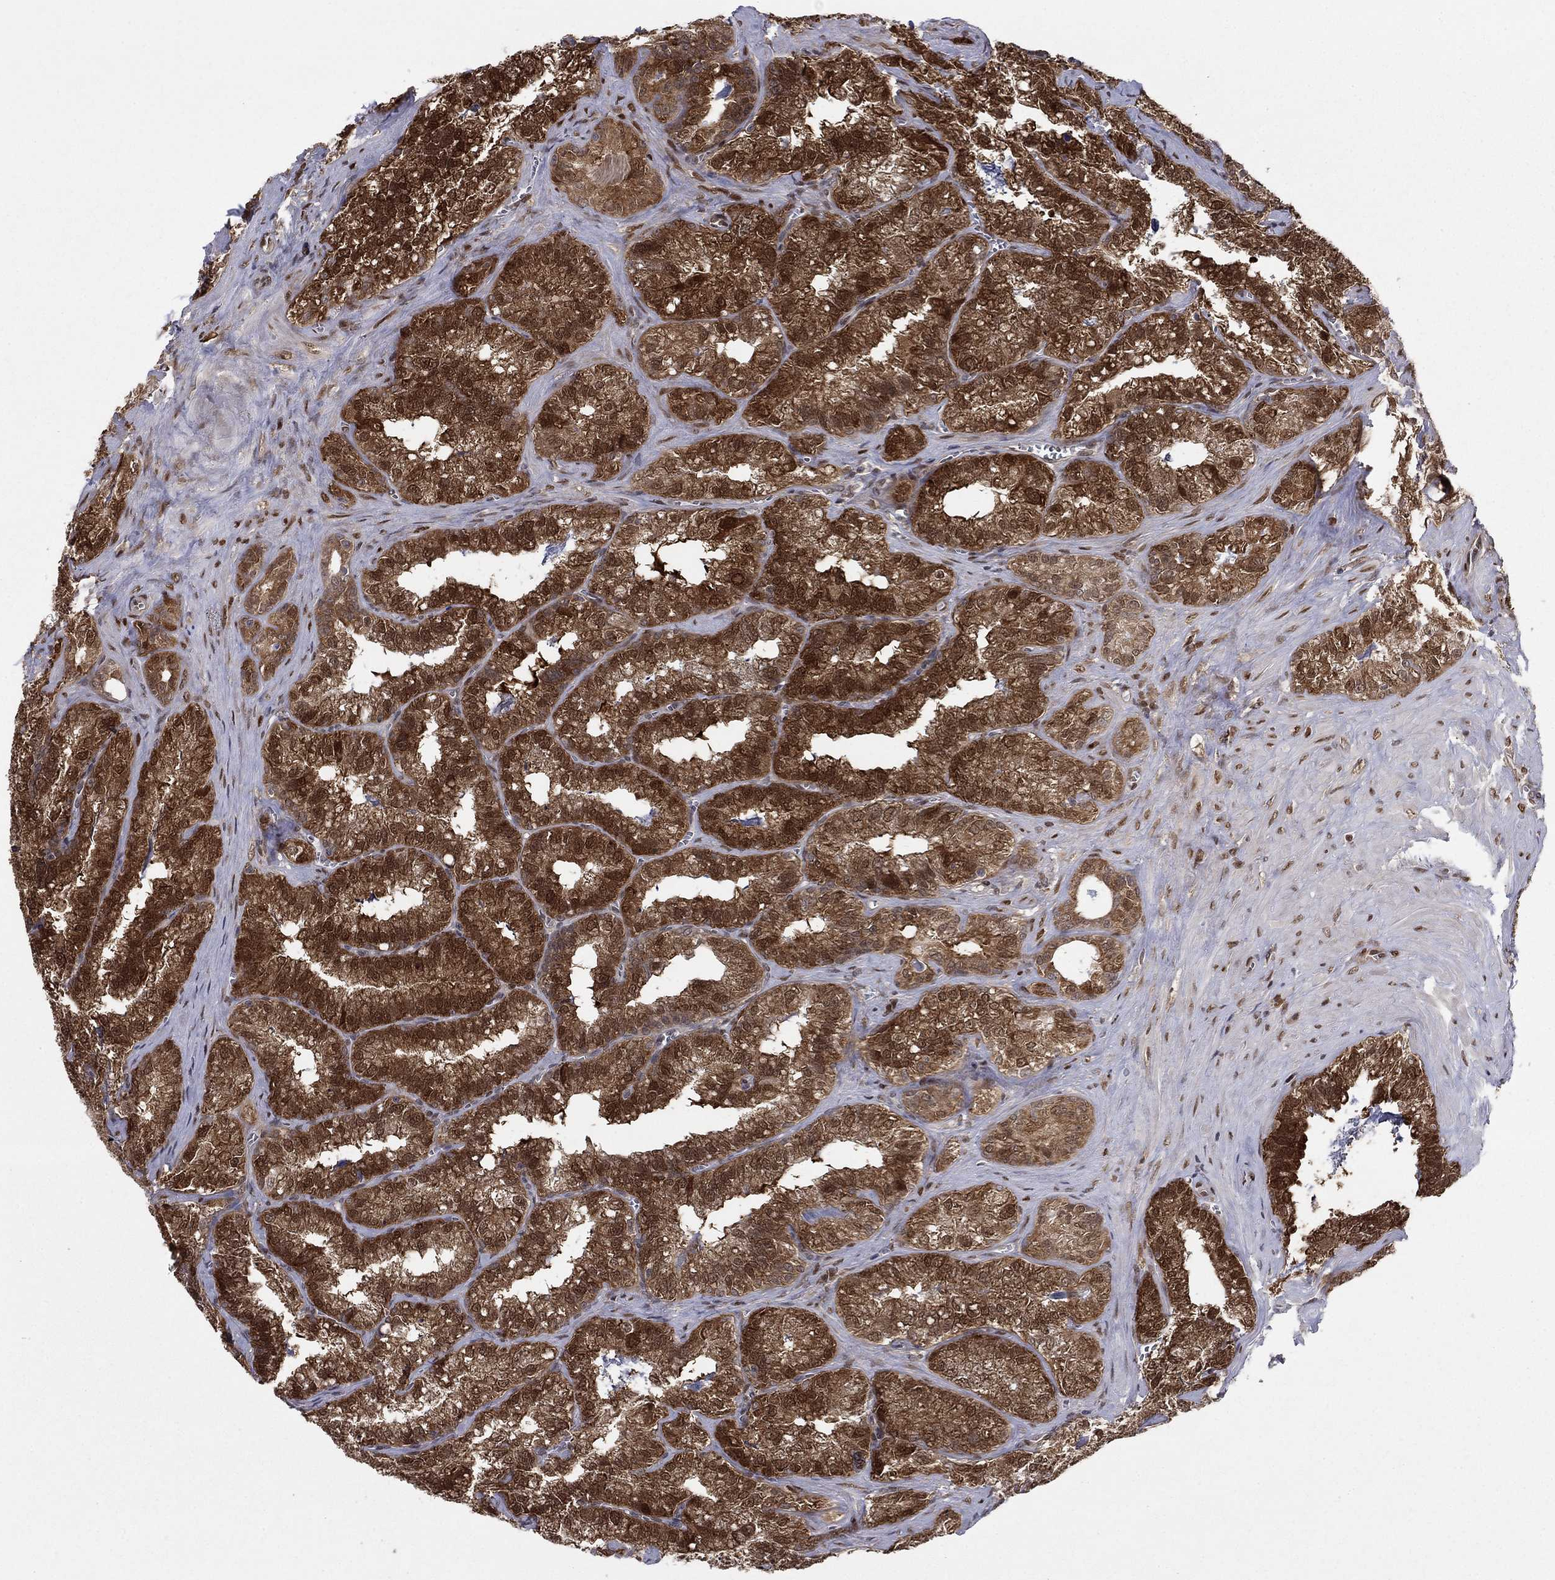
{"staining": {"intensity": "strong", "quantity": ">75%", "location": "cytoplasmic/membranous"}, "tissue": "seminal vesicle", "cell_type": "Glandular cells", "image_type": "normal", "snomed": [{"axis": "morphology", "description": "Normal tissue, NOS"}, {"axis": "topography", "description": "Seminal veicle"}], "caption": "A high amount of strong cytoplasmic/membranous staining is appreciated in about >75% of glandular cells in unremarkable seminal vesicle. (DAB IHC, brown staining for protein, blue staining for nuclei).", "gene": "FKBP4", "patient": {"sex": "male", "age": 57}}